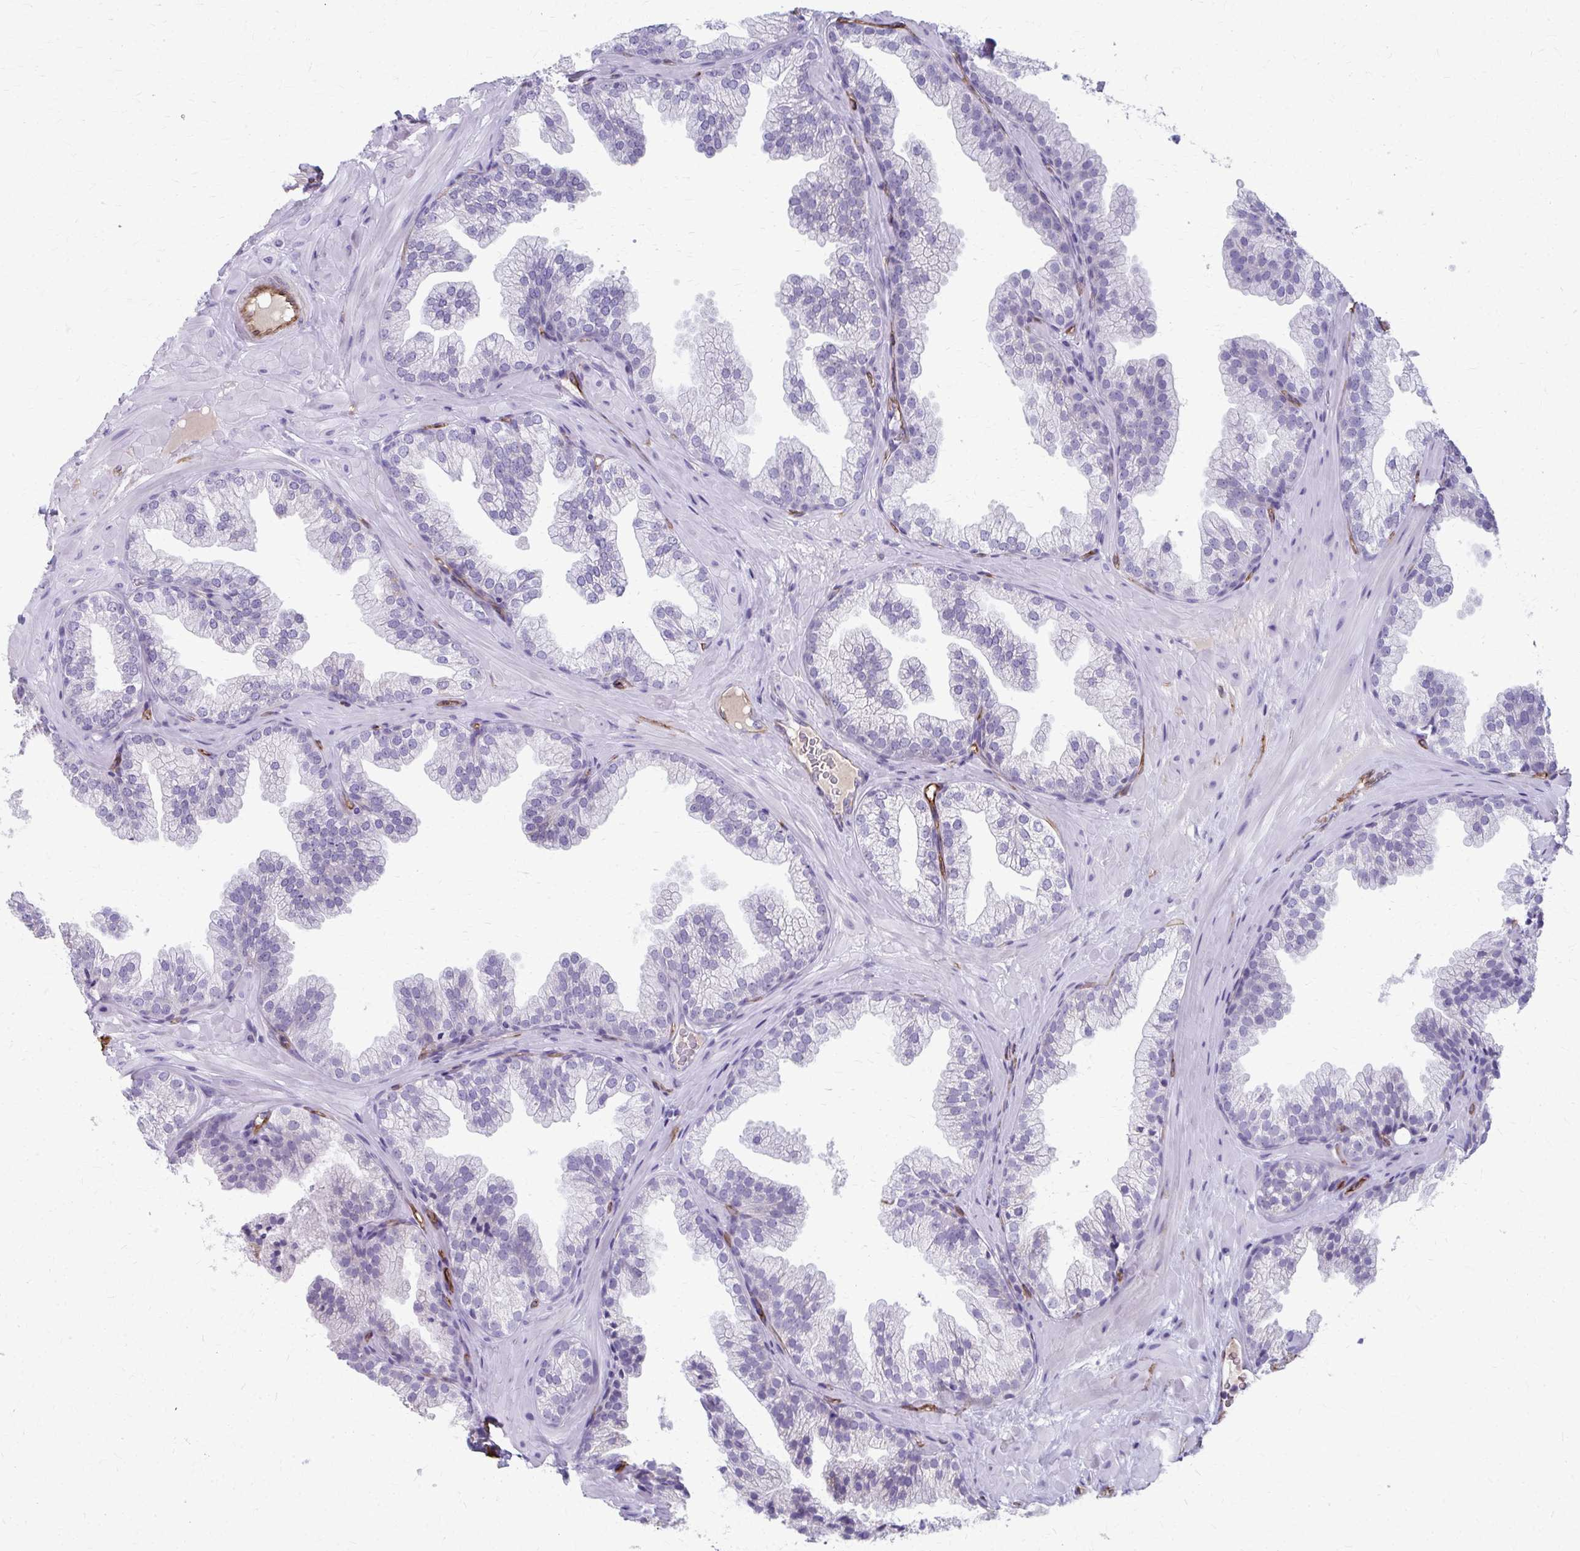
{"staining": {"intensity": "negative", "quantity": "none", "location": "none"}, "tissue": "prostate", "cell_type": "Glandular cells", "image_type": "normal", "snomed": [{"axis": "morphology", "description": "Normal tissue, NOS"}, {"axis": "topography", "description": "Prostate"}], "caption": "Immunohistochemical staining of benign prostate exhibits no significant staining in glandular cells. (DAB (3,3'-diaminobenzidine) immunohistochemistry (IHC) visualized using brightfield microscopy, high magnification).", "gene": "ADIPOQ", "patient": {"sex": "male", "age": 37}}